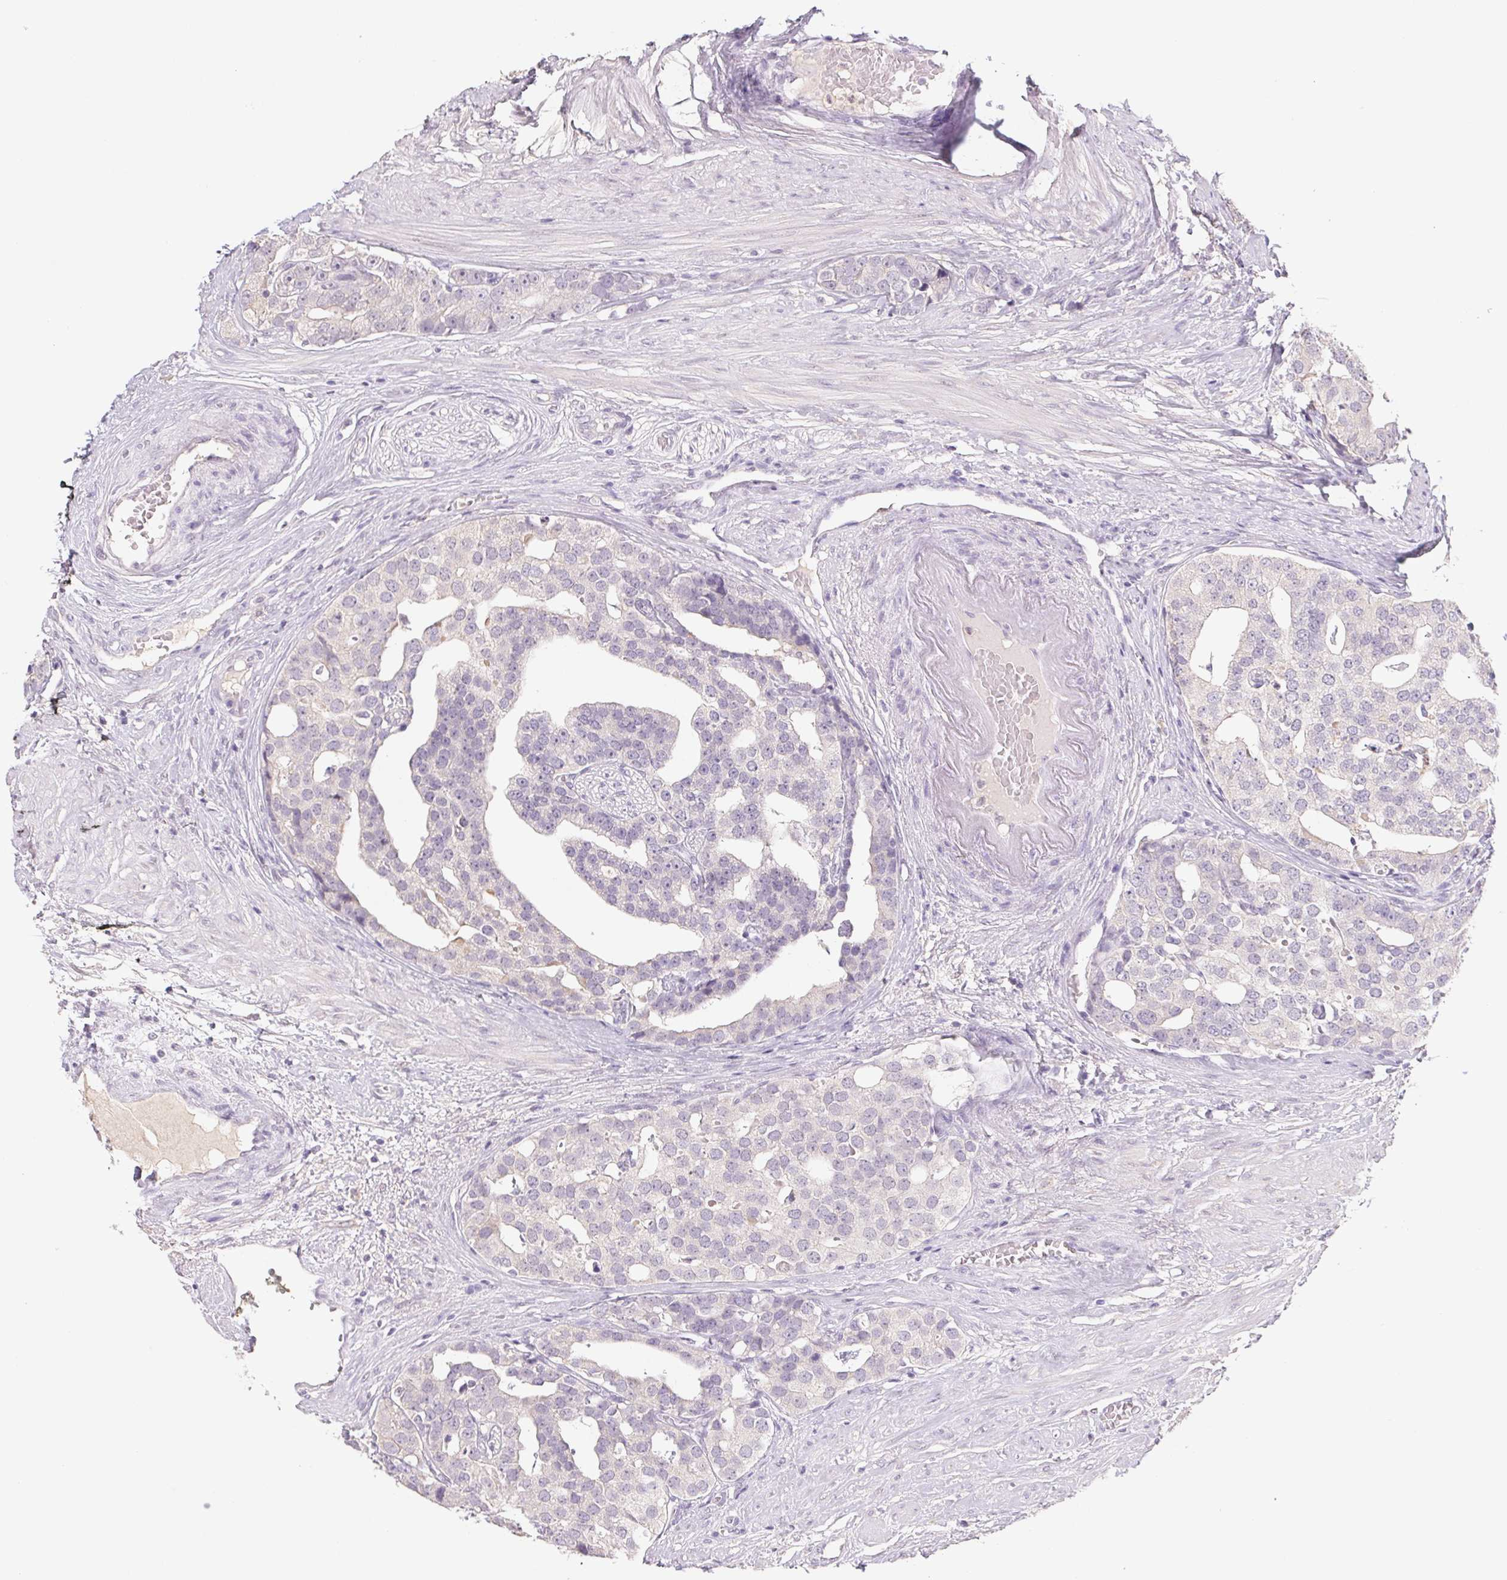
{"staining": {"intensity": "negative", "quantity": "none", "location": "none"}, "tissue": "prostate cancer", "cell_type": "Tumor cells", "image_type": "cancer", "snomed": [{"axis": "morphology", "description": "Adenocarcinoma, High grade"}, {"axis": "topography", "description": "Prostate"}], "caption": "There is no significant positivity in tumor cells of prostate adenocarcinoma (high-grade). The staining was performed using DAB (3,3'-diaminobenzidine) to visualize the protein expression in brown, while the nuclei were stained in blue with hematoxylin (Magnification: 20x).", "gene": "PNMA8B", "patient": {"sex": "male", "age": 71}}